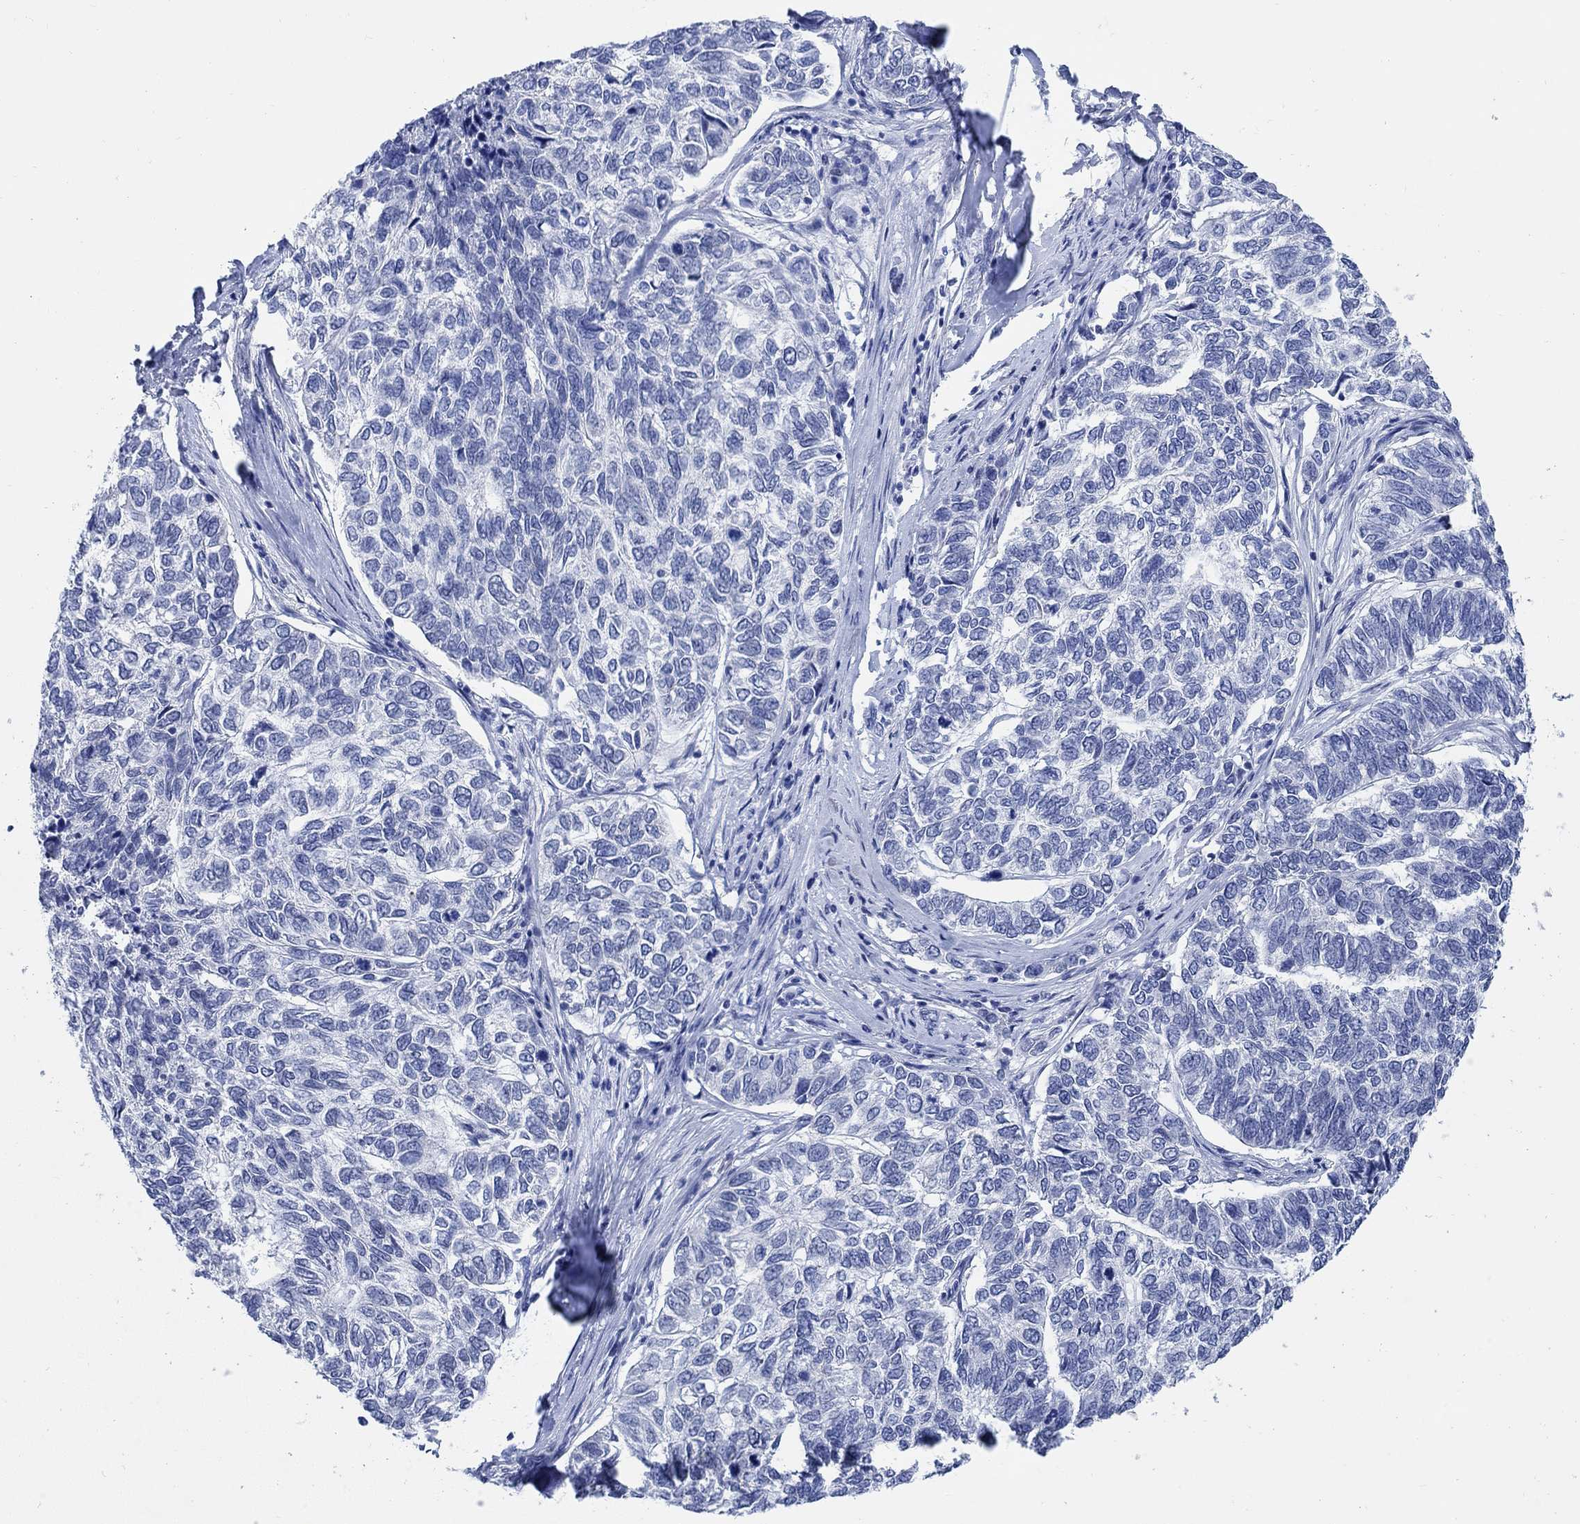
{"staining": {"intensity": "negative", "quantity": "none", "location": "none"}, "tissue": "skin cancer", "cell_type": "Tumor cells", "image_type": "cancer", "snomed": [{"axis": "morphology", "description": "Basal cell carcinoma"}, {"axis": "topography", "description": "Skin"}], "caption": "IHC of basal cell carcinoma (skin) displays no staining in tumor cells.", "gene": "CAMK2N1", "patient": {"sex": "female", "age": 65}}